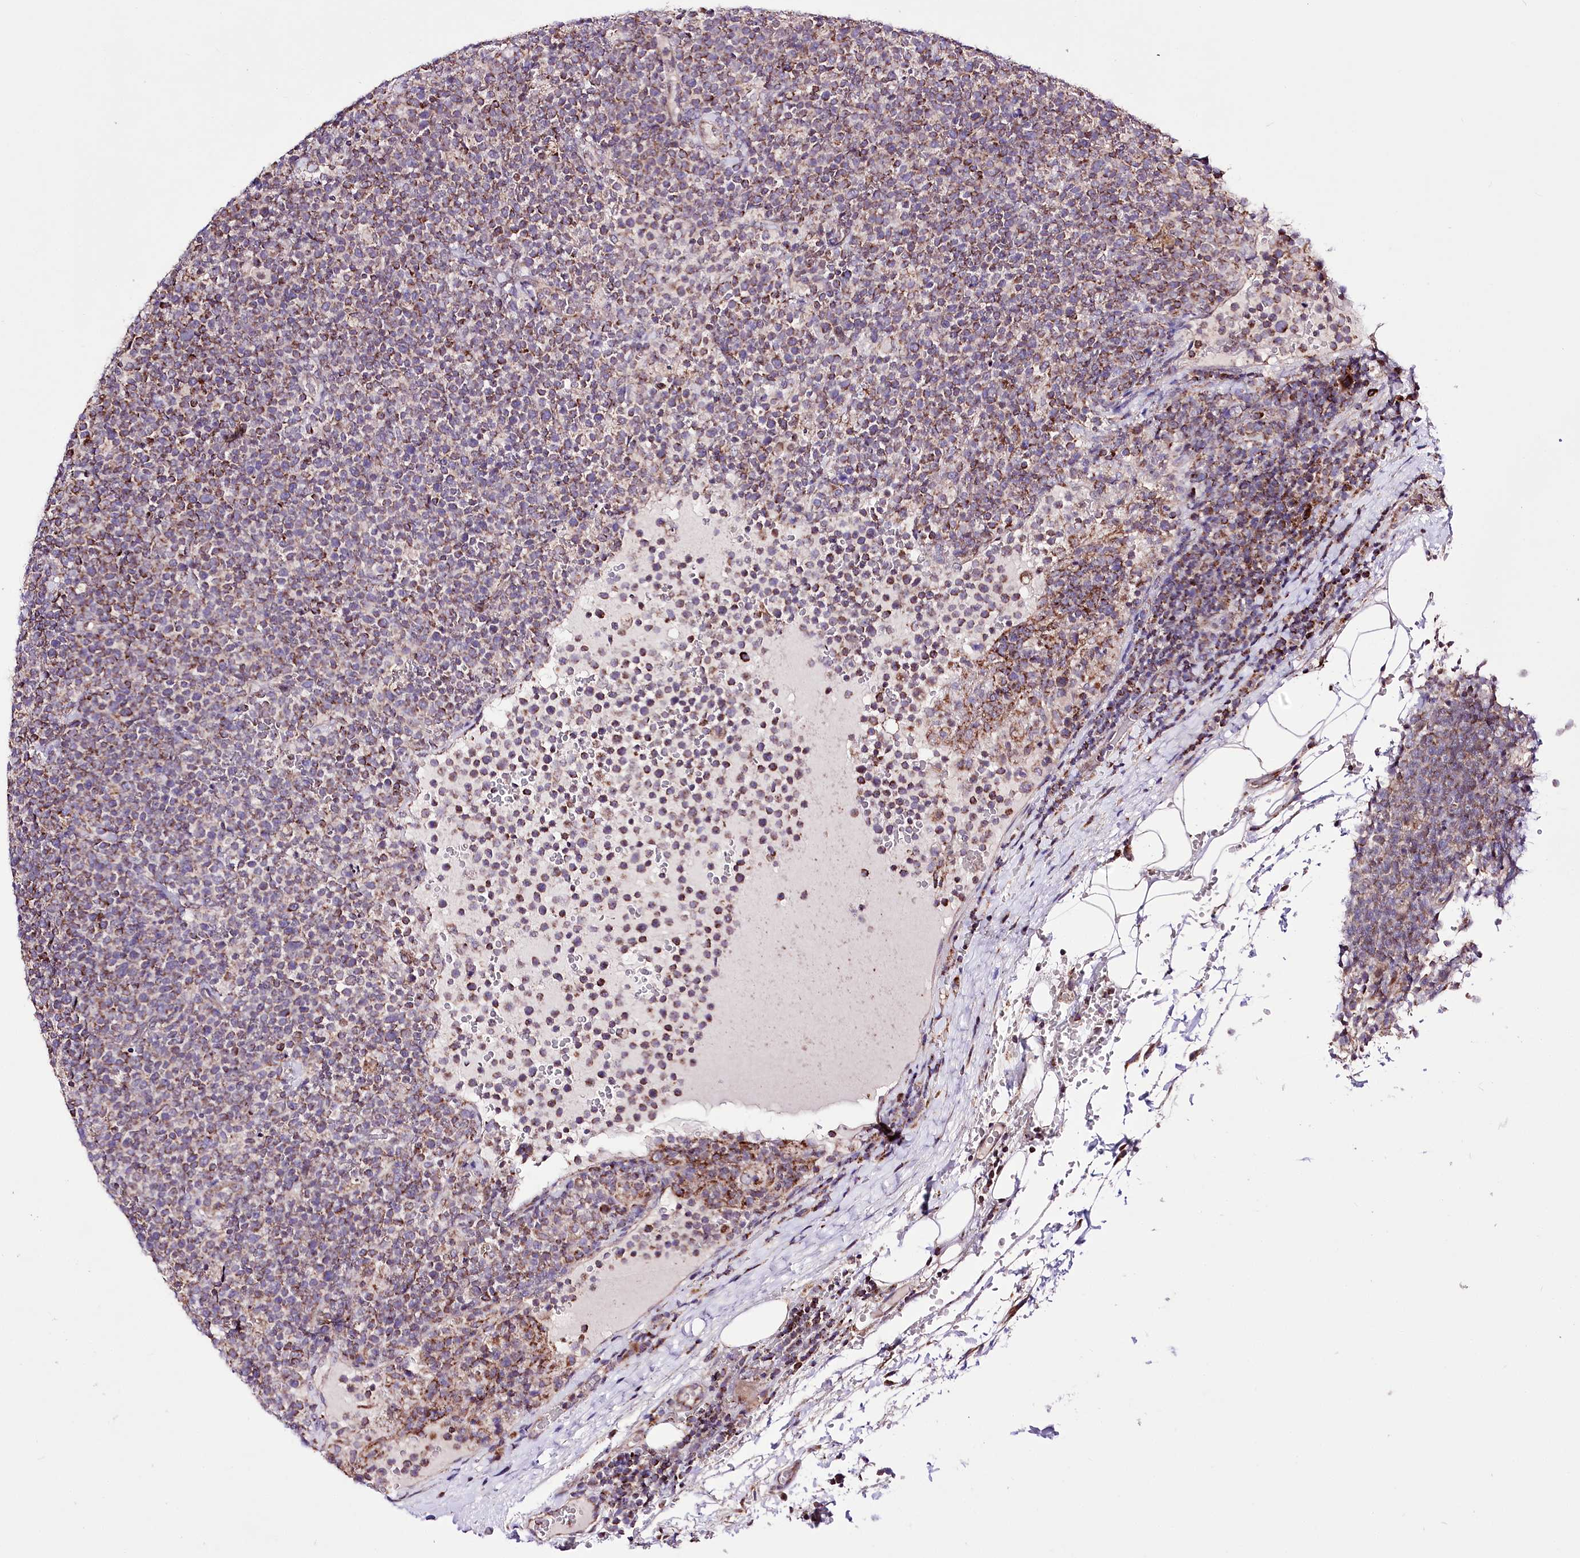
{"staining": {"intensity": "moderate", "quantity": "25%-75%", "location": "cytoplasmic/membranous"}, "tissue": "lymphoma", "cell_type": "Tumor cells", "image_type": "cancer", "snomed": [{"axis": "morphology", "description": "Malignant lymphoma, non-Hodgkin's type, High grade"}, {"axis": "topography", "description": "Lymph node"}], "caption": "IHC of lymphoma shows medium levels of moderate cytoplasmic/membranous staining in approximately 25%-75% of tumor cells.", "gene": "ATE1", "patient": {"sex": "male", "age": 61}}